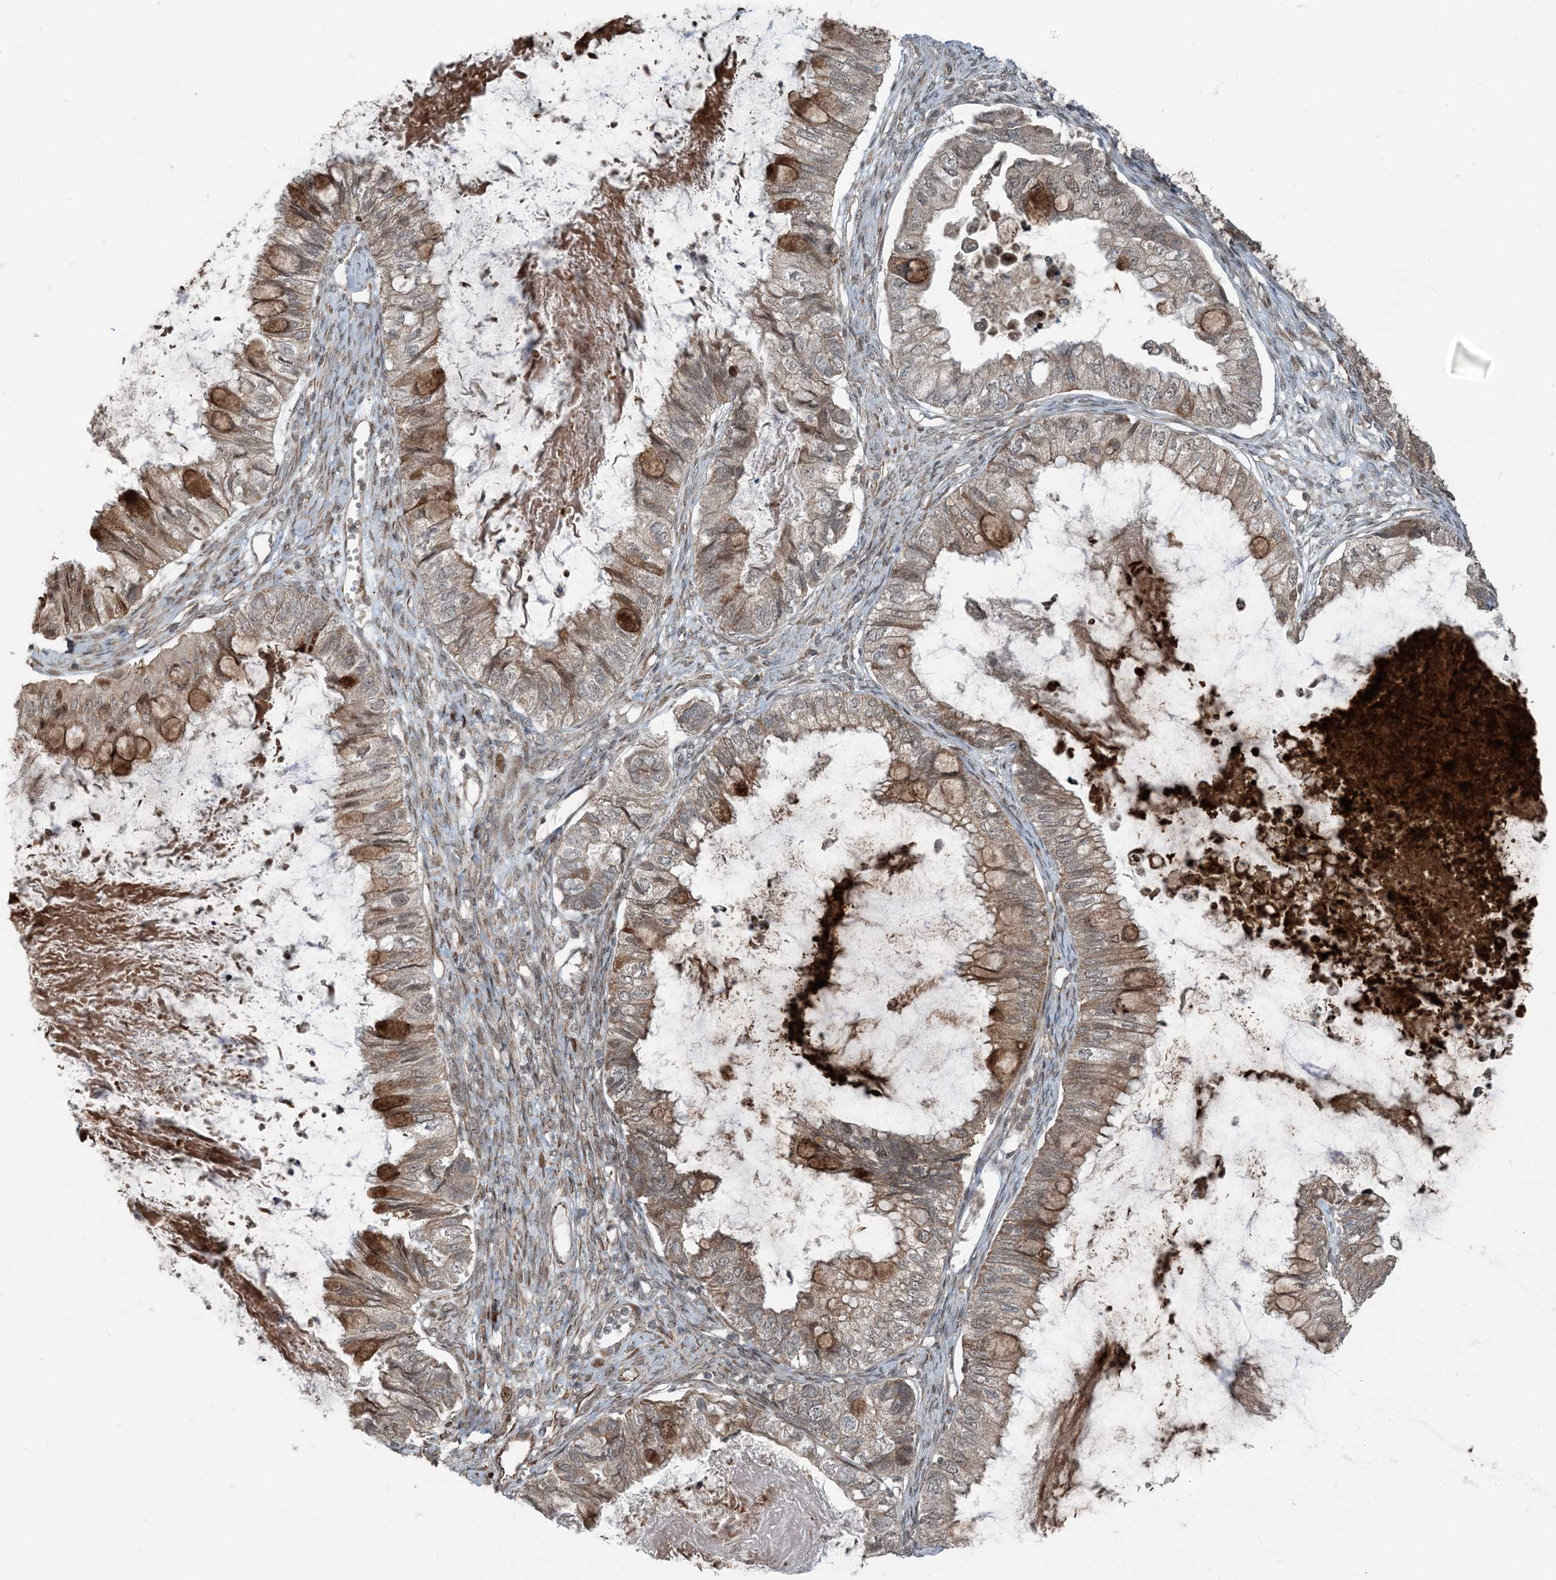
{"staining": {"intensity": "strong", "quantity": "<25%", "location": "cytoplasmic/membranous"}, "tissue": "ovarian cancer", "cell_type": "Tumor cells", "image_type": "cancer", "snomed": [{"axis": "morphology", "description": "Cystadenocarcinoma, mucinous, NOS"}, {"axis": "topography", "description": "Ovary"}], "caption": "Ovarian mucinous cystadenocarcinoma stained with DAB (3,3'-diaminobenzidine) immunohistochemistry (IHC) shows medium levels of strong cytoplasmic/membranous expression in approximately <25% of tumor cells.", "gene": "EDEM2", "patient": {"sex": "female", "age": 80}}